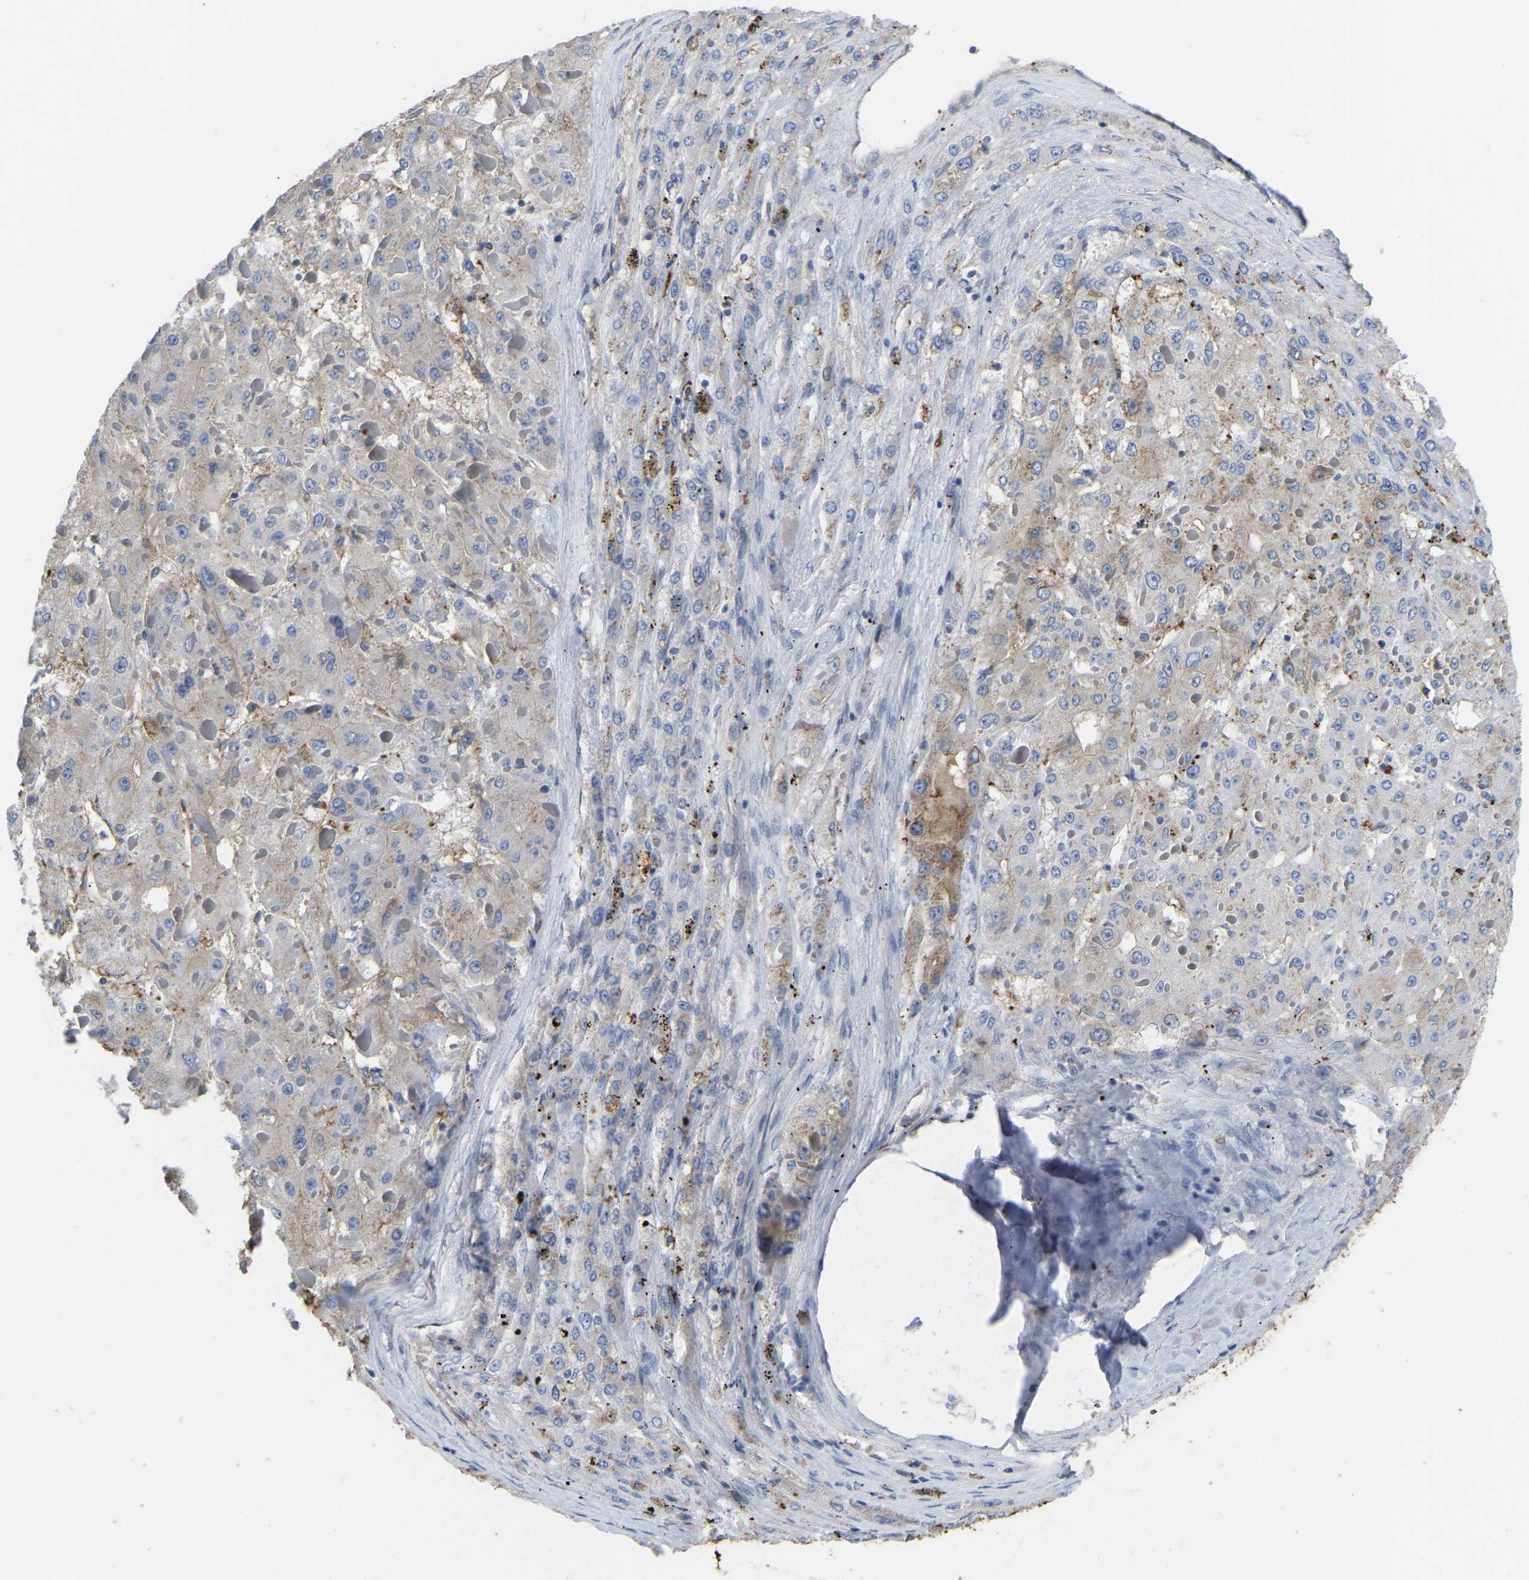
{"staining": {"intensity": "moderate", "quantity": "<25%", "location": "cytoplasmic/membranous"}, "tissue": "liver cancer", "cell_type": "Tumor cells", "image_type": "cancer", "snomed": [{"axis": "morphology", "description": "Carcinoma, Hepatocellular, NOS"}, {"axis": "topography", "description": "Liver"}], "caption": "Immunohistochemistry (IHC) image of liver cancer (hepatocellular carcinoma) stained for a protein (brown), which displays low levels of moderate cytoplasmic/membranous expression in approximately <25% of tumor cells.", "gene": "ZNF449", "patient": {"sex": "female", "age": 73}}